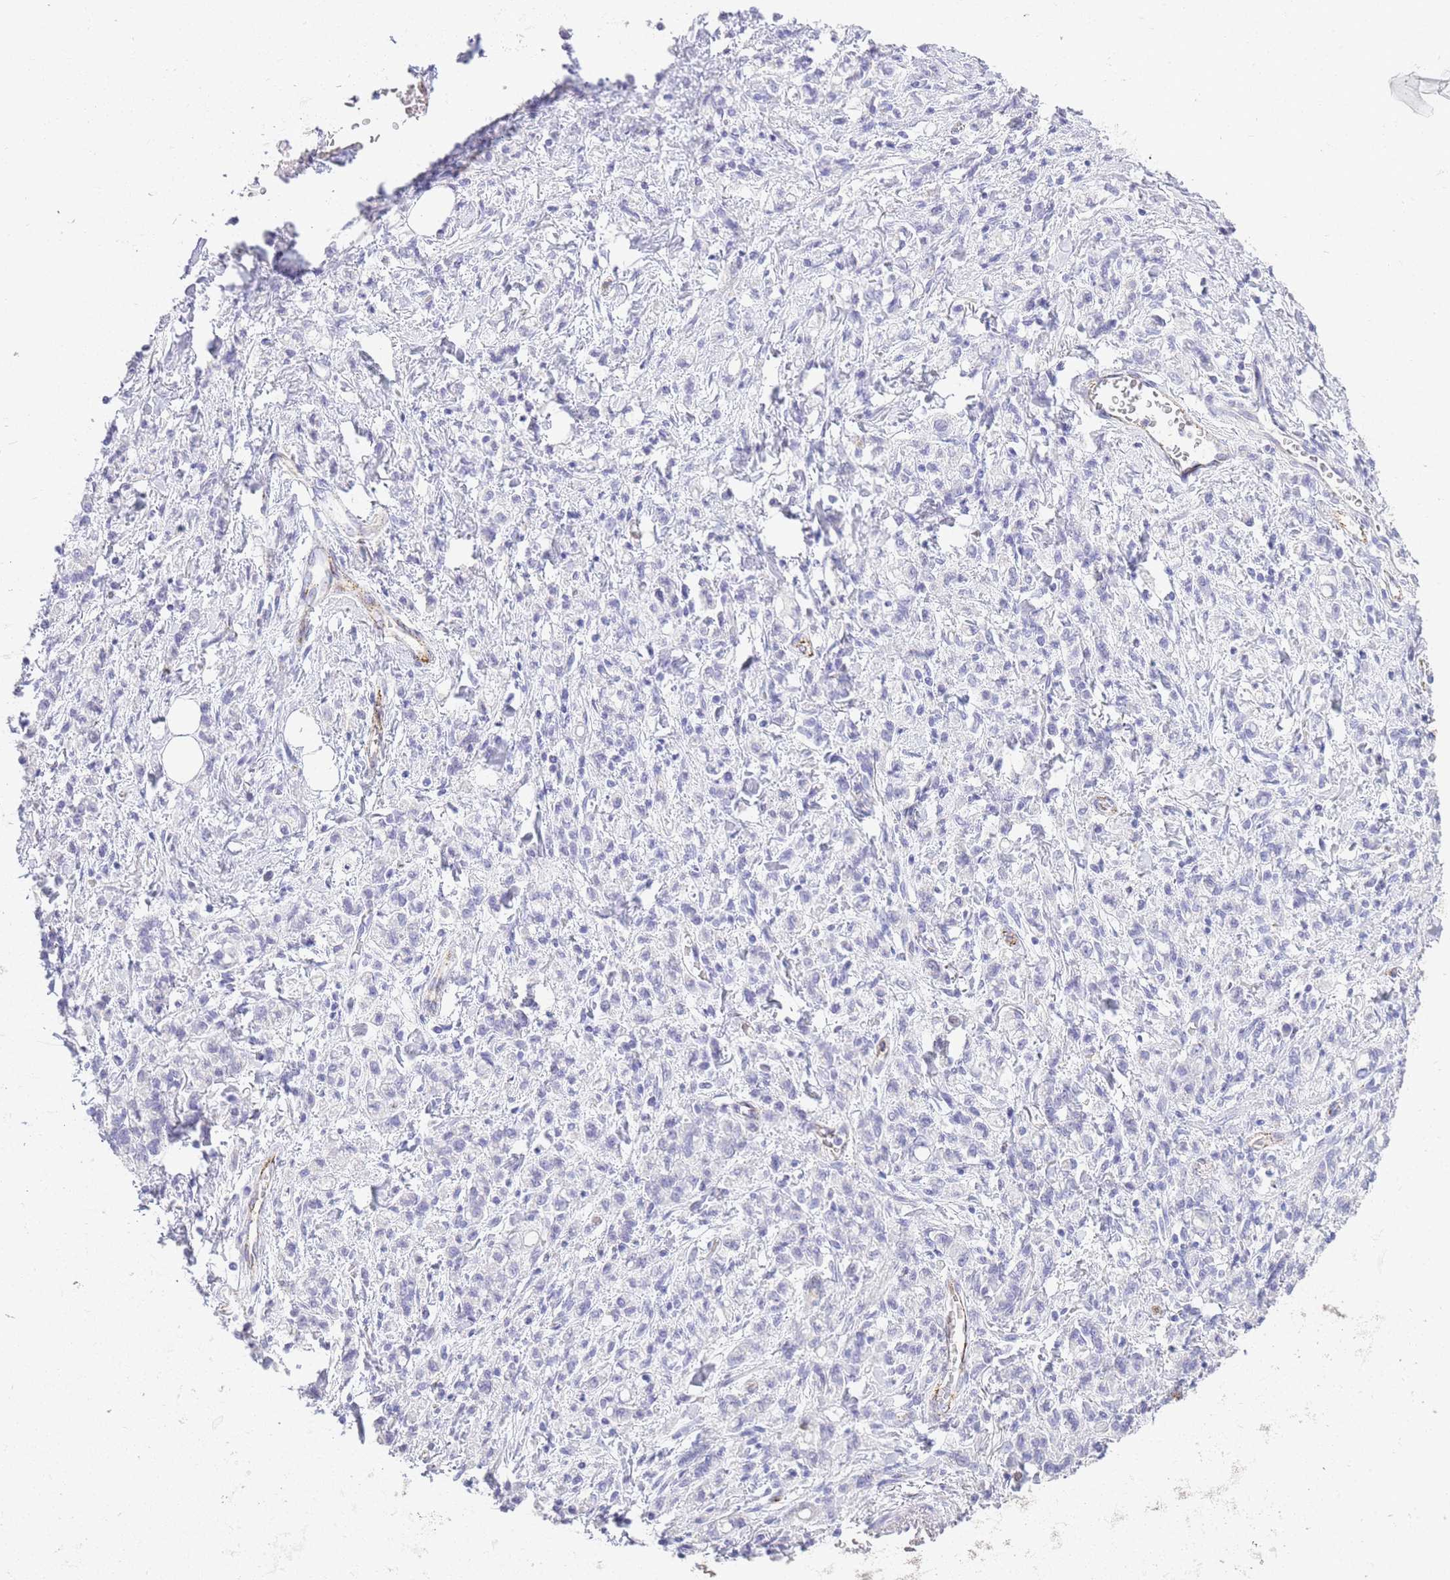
{"staining": {"intensity": "negative", "quantity": "none", "location": "none"}, "tissue": "stomach cancer", "cell_type": "Tumor cells", "image_type": "cancer", "snomed": [{"axis": "morphology", "description": "Adenocarcinoma, NOS"}, {"axis": "topography", "description": "Stomach"}], "caption": "IHC image of neoplastic tissue: stomach adenocarcinoma stained with DAB (3,3'-diaminobenzidine) displays no significant protein expression in tumor cells.", "gene": "RHO", "patient": {"sex": "male", "age": 77}}